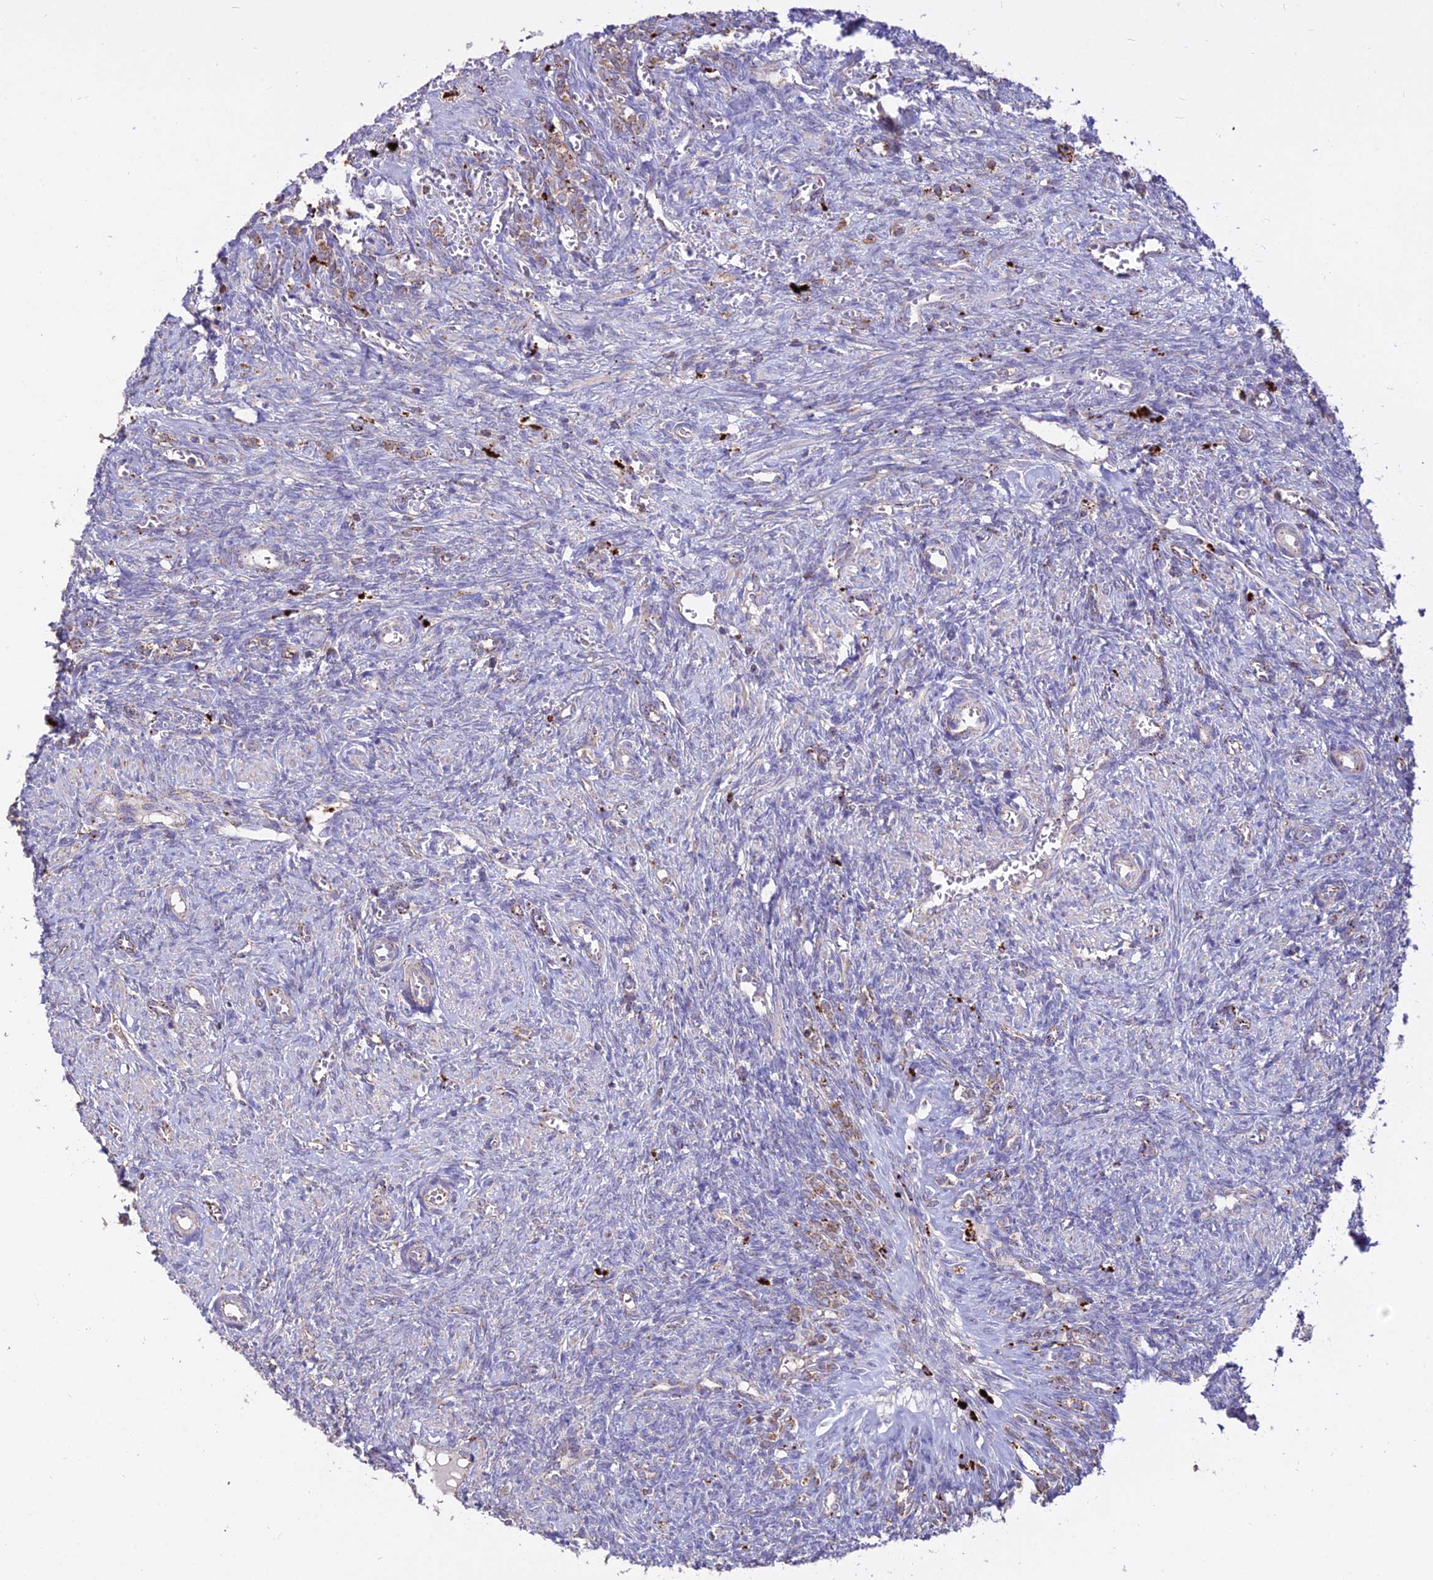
{"staining": {"intensity": "strong", "quantity": ">75%", "location": "cytoplasmic/membranous"}, "tissue": "ovary", "cell_type": "Follicle cells", "image_type": "normal", "snomed": [{"axis": "morphology", "description": "Normal tissue, NOS"}, {"axis": "topography", "description": "Ovary"}], "caption": "Ovary stained with DAB (3,3'-diaminobenzidine) IHC reveals high levels of strong cytoplasmic/membranous positivity in approximately >75% of follicle cells.", "gene": "PNLIPRP3", "patient": {"sex": "female", "age": 41}}